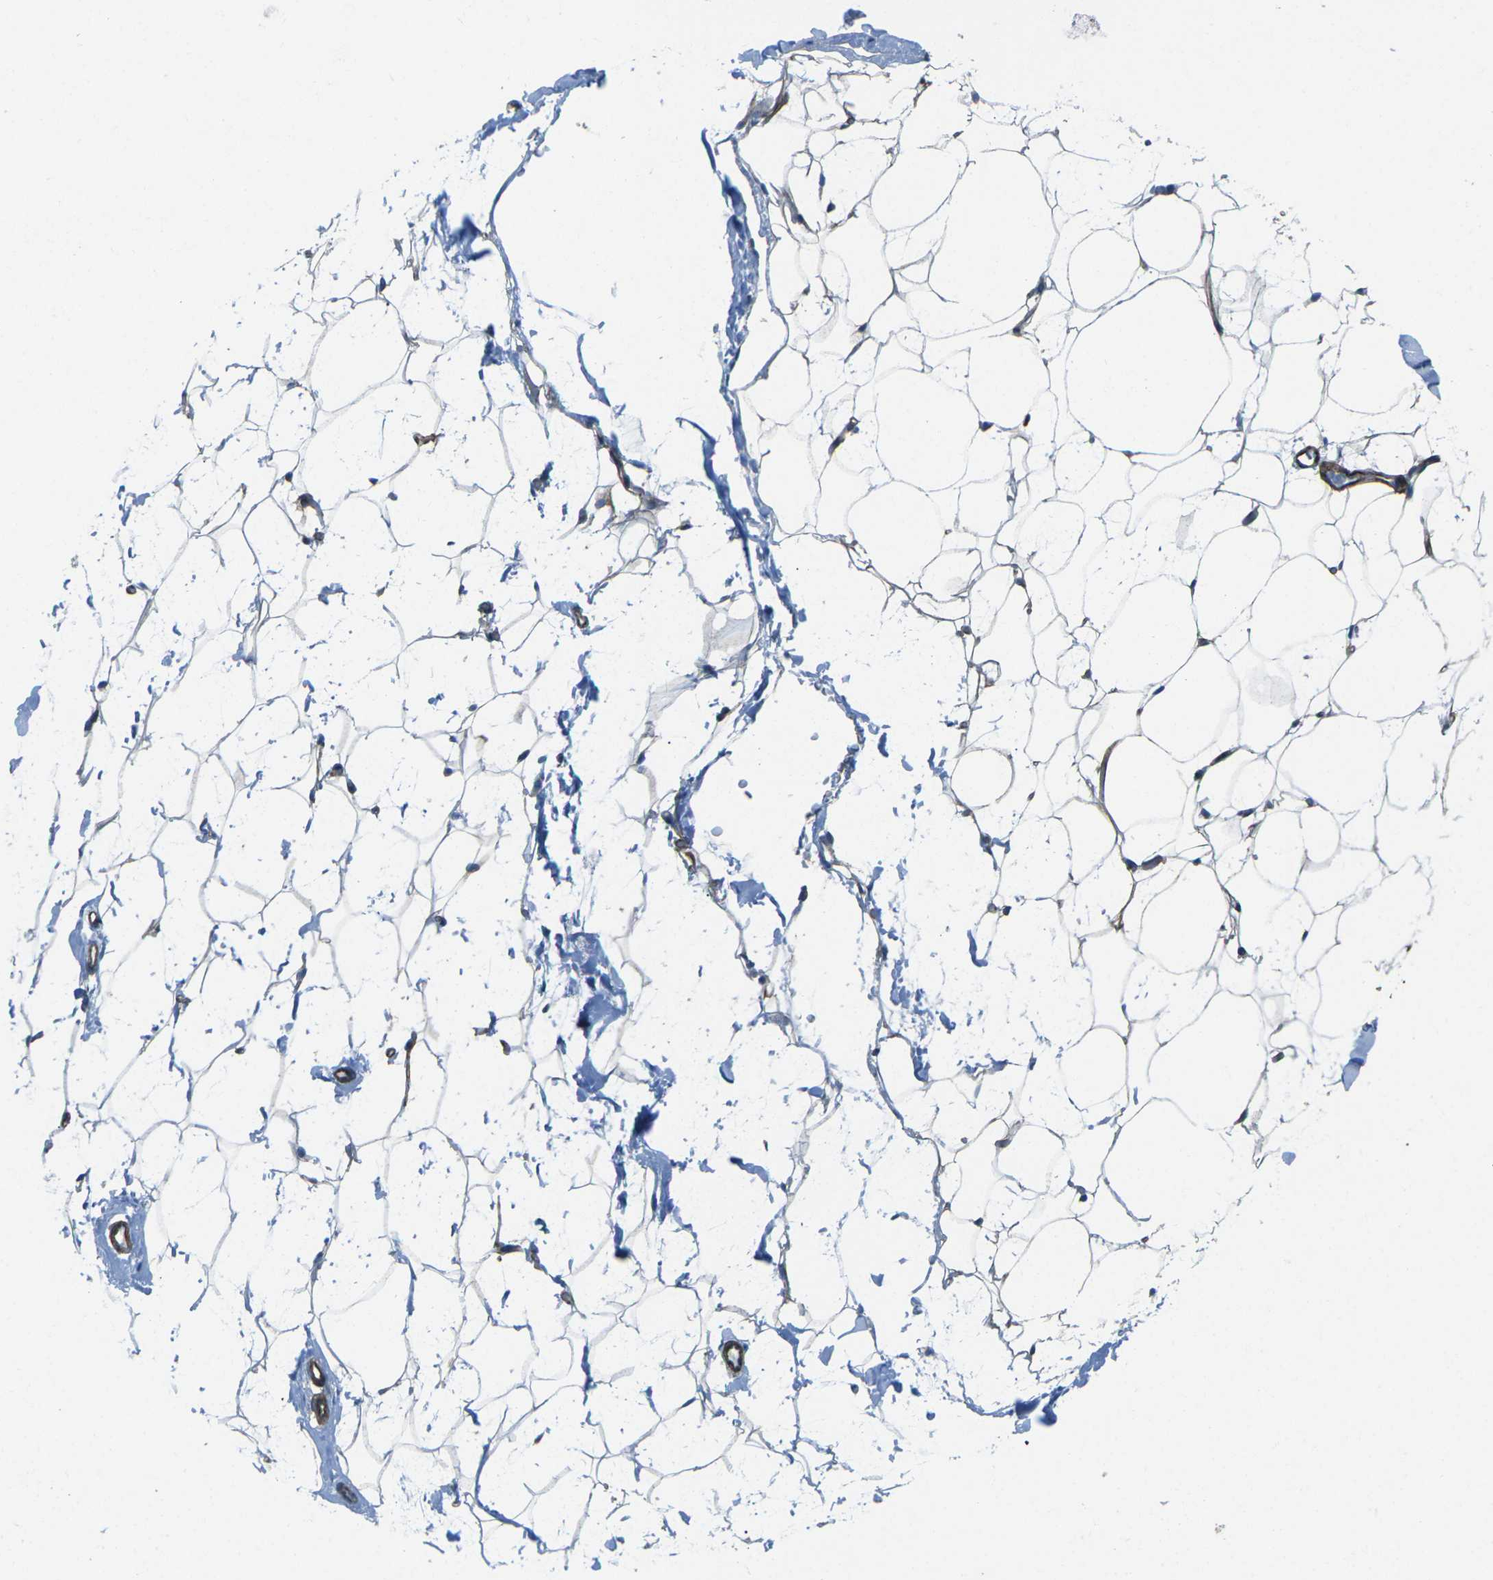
{"staining": {"intensity": "negative", "quantity": "none", "location": "none"}, "tissue": "adipose tissue", "cell_type": "Adipocytes", "image_type": "normal", "snomed": [{"axis": "morphology", "description": "Normal tissue, NOS"}, {"axis": "topography", "description": "Breast"}, {"axis": "topography", "description": "Soft tissue"}], "caption": "Adipocytes show no significant protein staining in benign adipose tissue. (DAB immunohistochemistry (IHC) visualized using brightfield microscopy, high magnification).", "gene": "UTRN", "patient": {"sex": "female", "age": 75}}